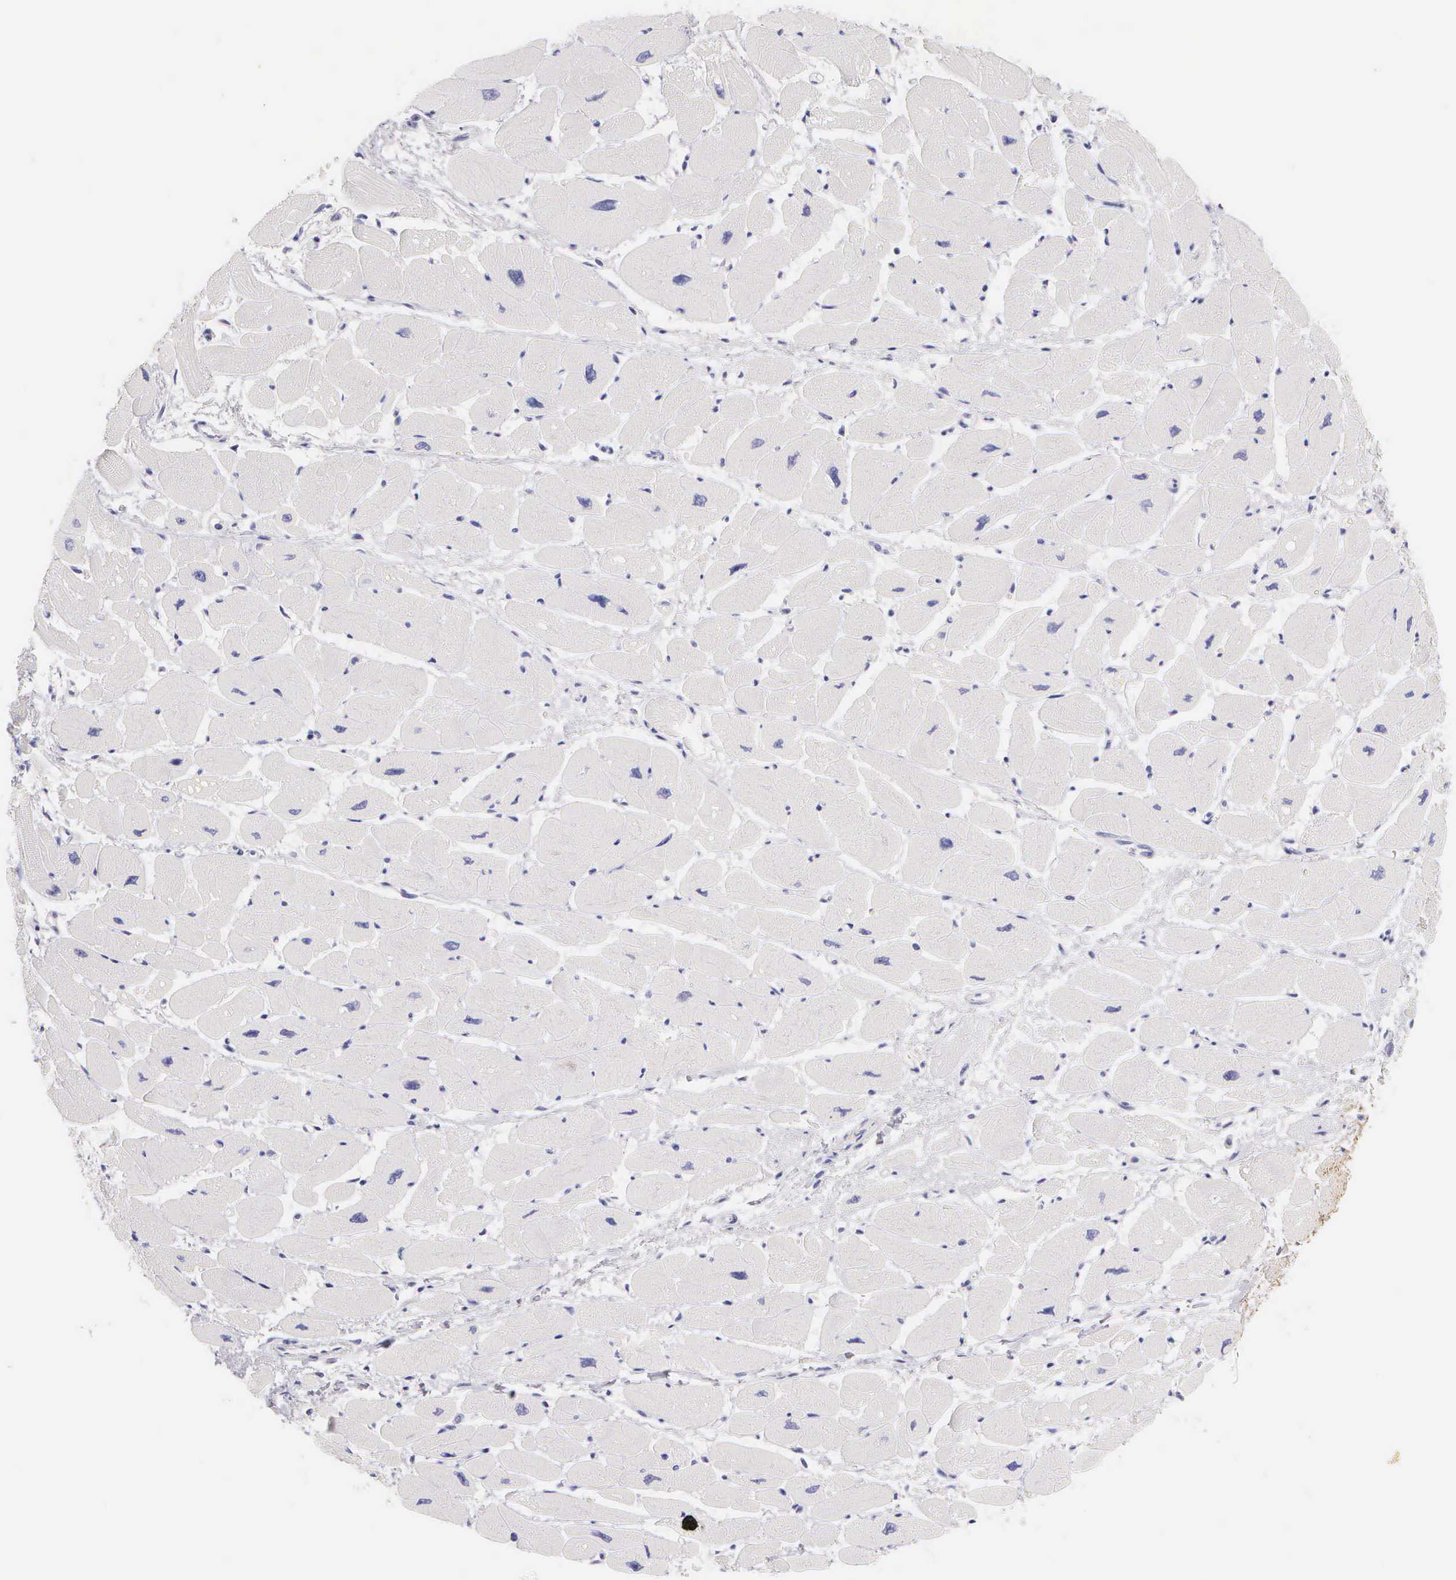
{"staining": {"intensity": "negative", "quantity": "none", "location": "none"}, "tissue": "heart muscle", "cell_type": "Cardiomyocytes", "image_type": "normal", "snomed": [{"axis": "morphology", "description": "Normal tissue, NOS"}, {"axis": "topography", "description": "Heart"}], "caption": "An immunohistochemistry (IHC) micrograph of normal heart muscle is shown. There is no staining in cardiomyocytes of heart muscle.", "gene": "KRT17", "patient": {"sex": "female", "age": 54}}